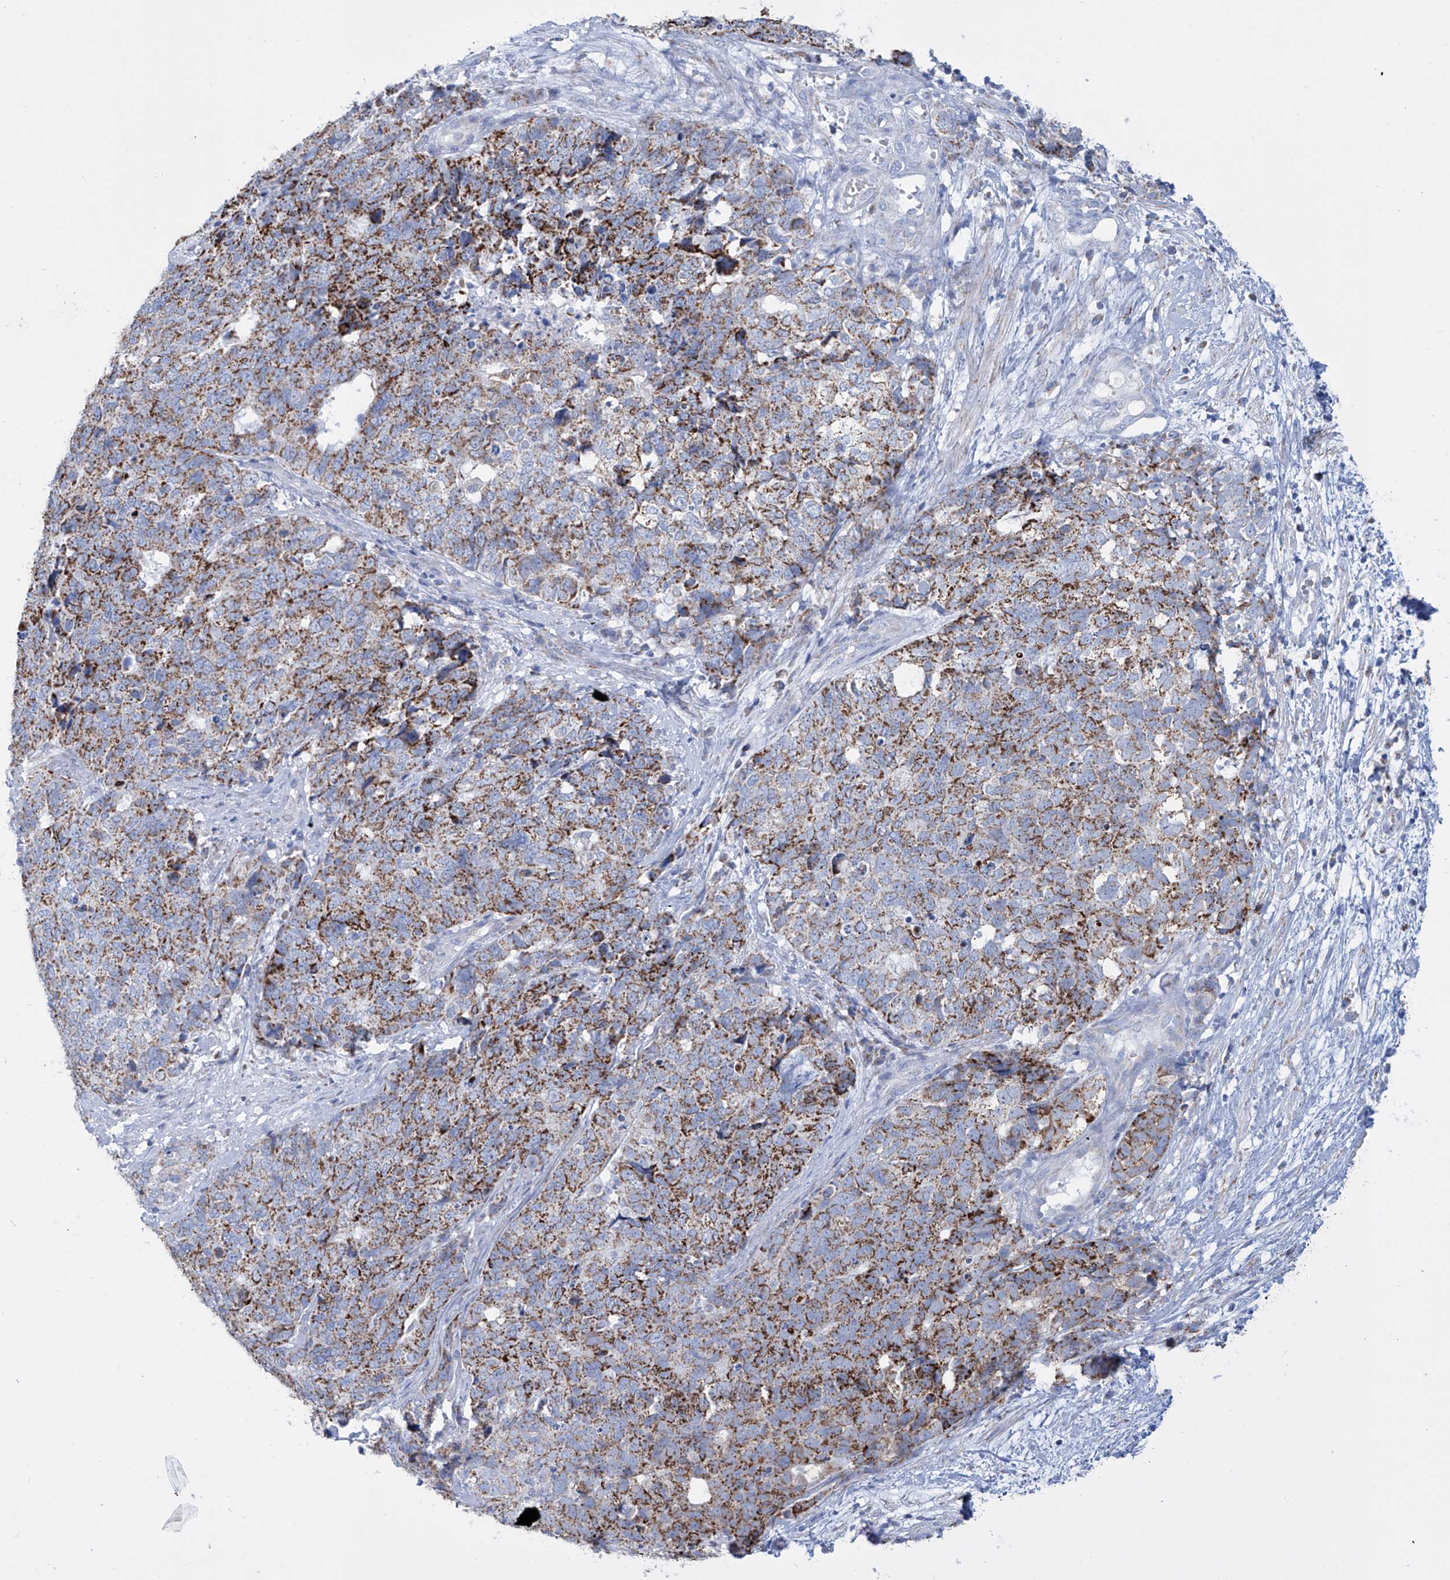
{"staining": {"intensity": "moderate", "quantity": ">75%", "location": "cytoplasmic/membranous"}, "tissue": "cervical cancer", "cell_type": "Tumor cells", "image_type": "cancer", "snomed": [{"axis": "morphology", "description": "Squamous cell carcinoma, NOS"}, {"axis": "topography", "description": "Cervix"}], "caption": "Cervical squamous cell carcinoma was stained to show a protein in brown. There is medium levels of moderate cytoplasmic/membranous staining in about >75% of tumor cells. (DAB (3,3'-diaminobenzidine) = brown stain, brightfield microscopy at high magnification).", "gene": "ALDH6A1", "patient": {"sex": "female", "age": 63}}